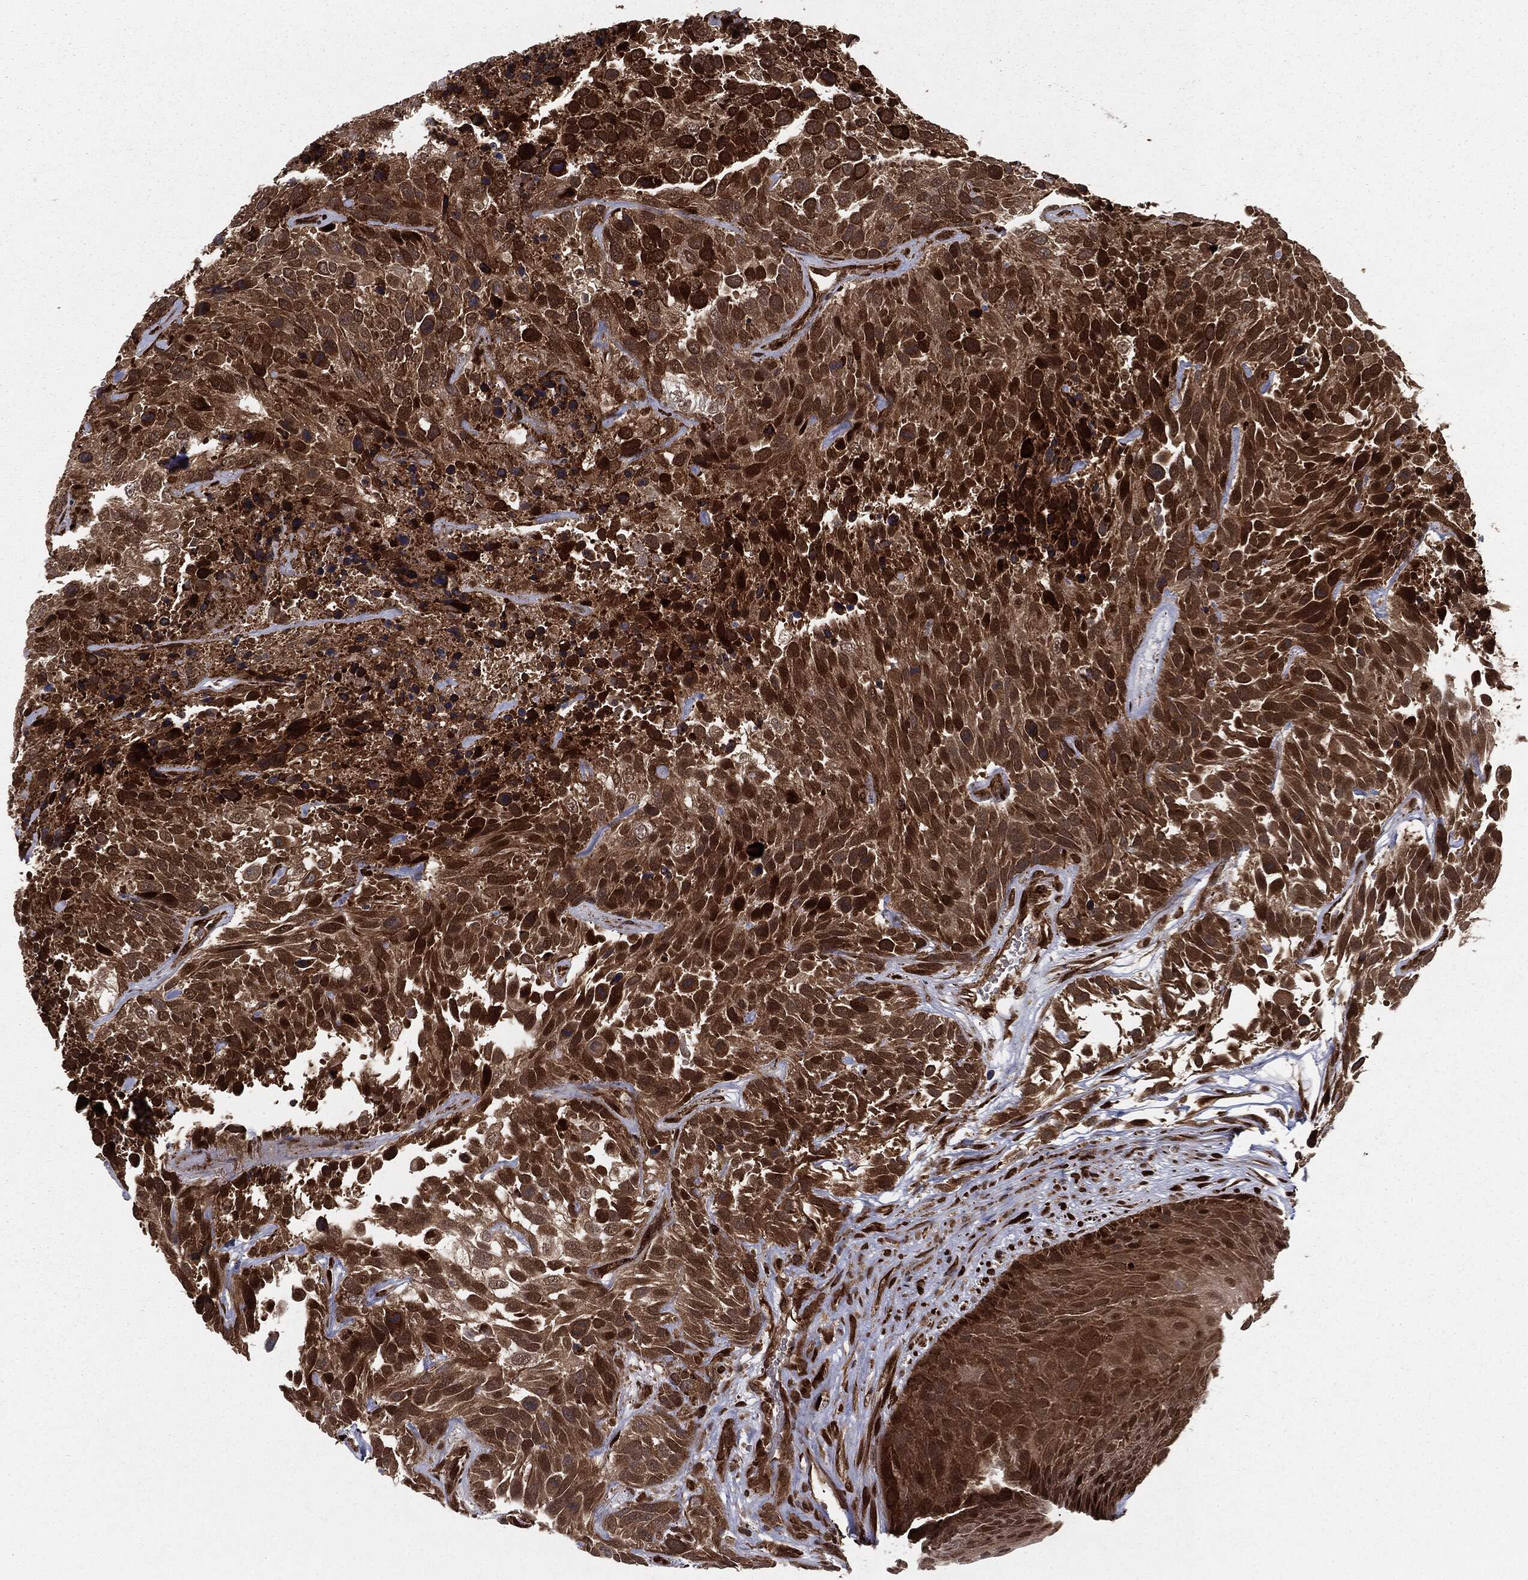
{"staining": {"intensity": "strong", "quantity": "25%-75%", "location": "cytoplasmic/membranous,nuclear"}, "tissue": "urothelial cancer", "cell_type": "Tumor cells", "image_type": "cancer", "snomed": [{"axis": "morphology", "description": "Urothelial carcinoma, High grade"}, {"axis": "topography", "description": "Urinary bladder"}], "caption": "Strong cytoplasmic/membranous and nuclear positivity is present in approximately 25%-75% of tumor cells in urothelial cancer. (brown staining indicates protein expression, while blue staining denotes nuclei).", "gene": "RANBP9", "patient": {"sex": "female", "age": 70}}